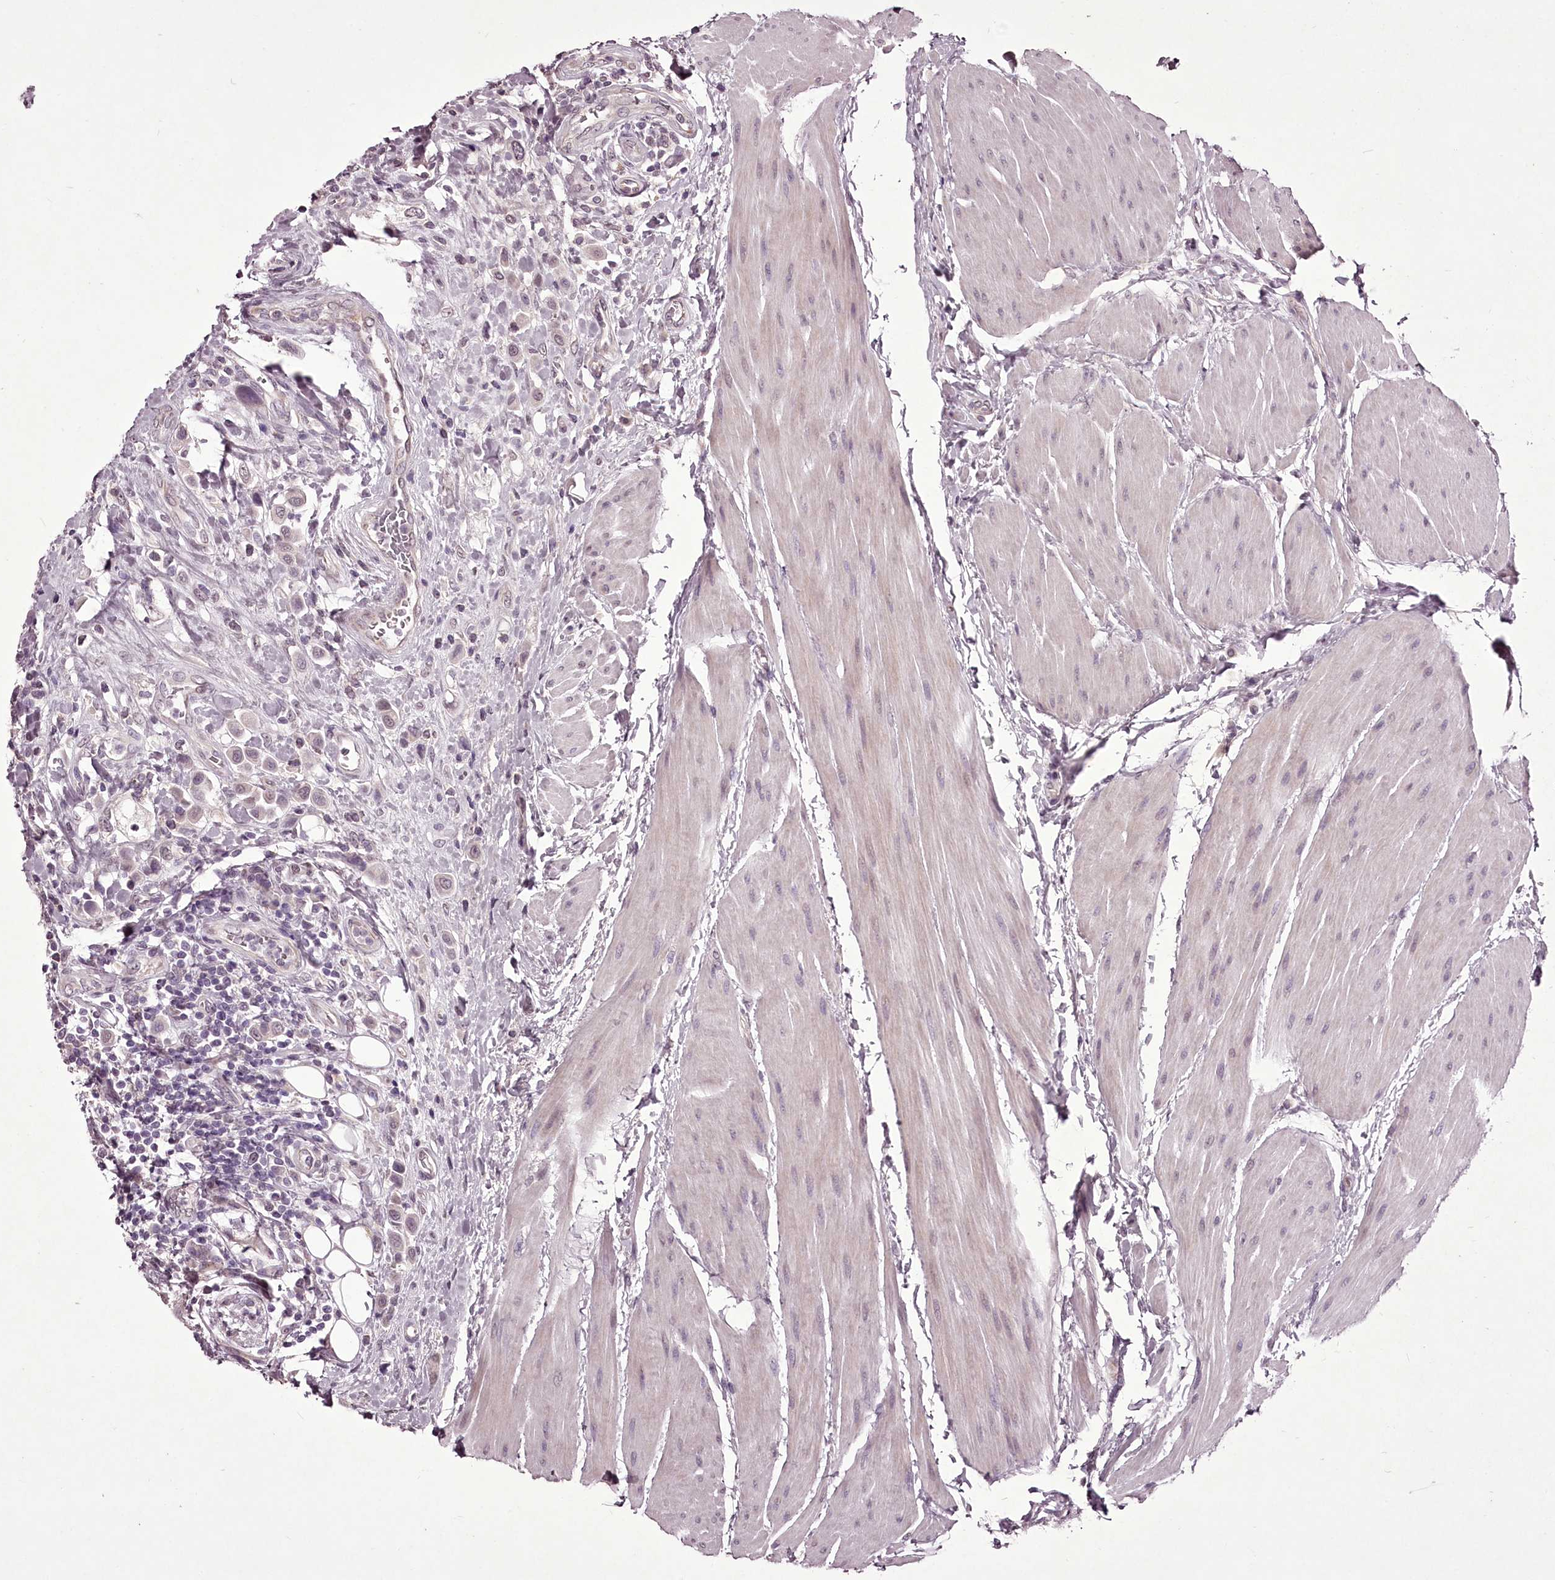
{"staining": {"intensity": "negative", "quantity": "none", "location": "none"}, "tissue": "urothelial cancer", "cell_type": "Tumor cells", "image_type": "cancer", "snomed": [{"axis": "morphology", "description": "Urothelial carcinoma, High grade"}, {"axis": "topography", "description": "Urinary bladder"}], "caption": "The image demonstrates no staining of tumor cells in urothelial cancer.", "gene": "C1orf56", "patient": {"sex": "male", "age": 50}}